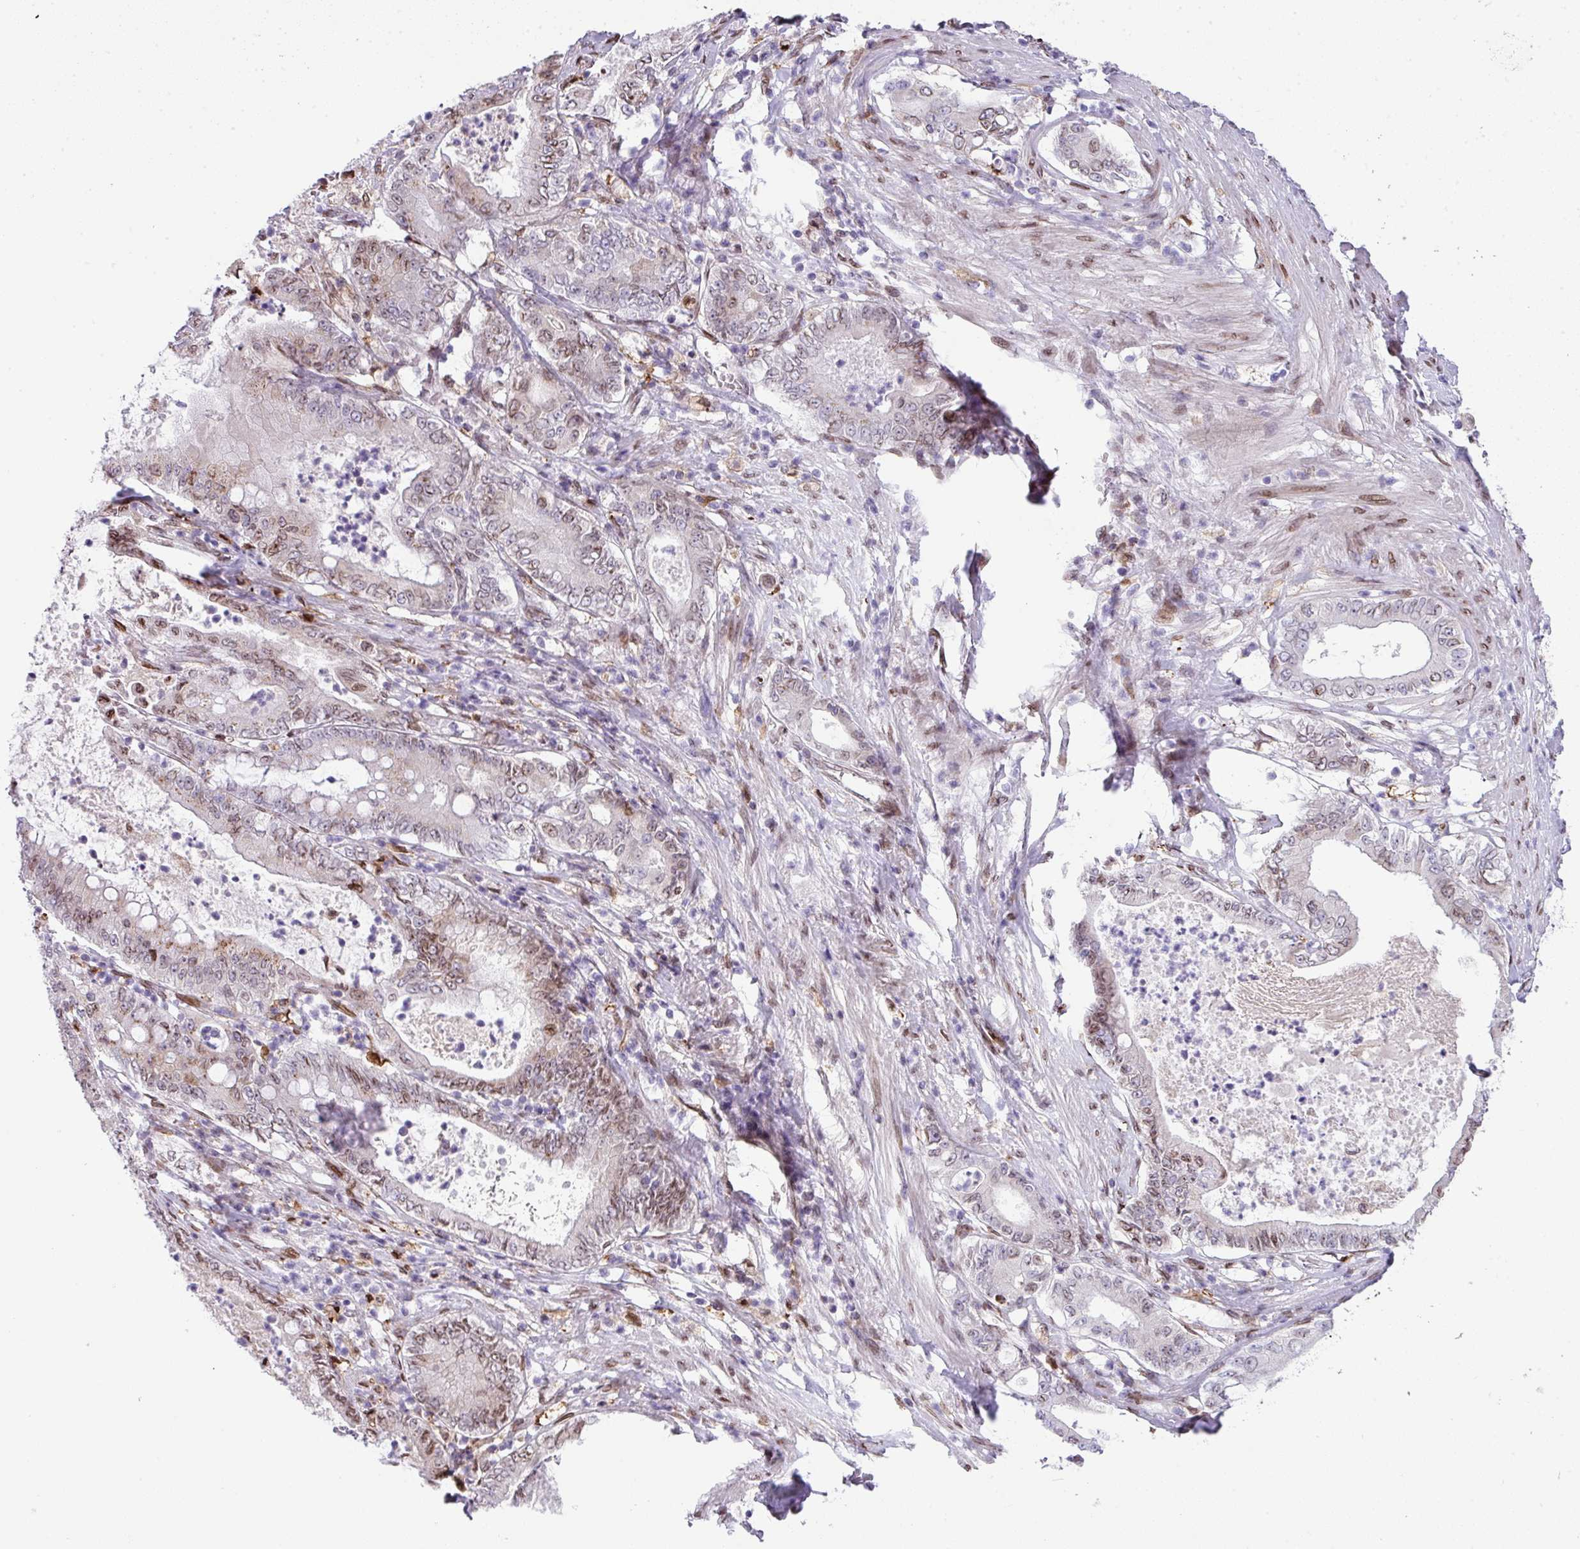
{"staining": {"intensity": "weak", "quantity": "25%-75%", "location": "nuclear"}, "tissue": "pancreatic cancer", "cell_type": "Tumor cells", "image_type": "cancer", "snomed": [{"axis": "morphology", "description": "Adenocarcinoma, NOS"}, {"axis": "topography", "description": "Pancreas"}], "caption": "IHC of human pancreatic cancer displays low levels of weak nuclear staining in about 25%-75% of tumor cells.", "gene": "PLK1", "patient": {"sex": "male", "age": 71}}